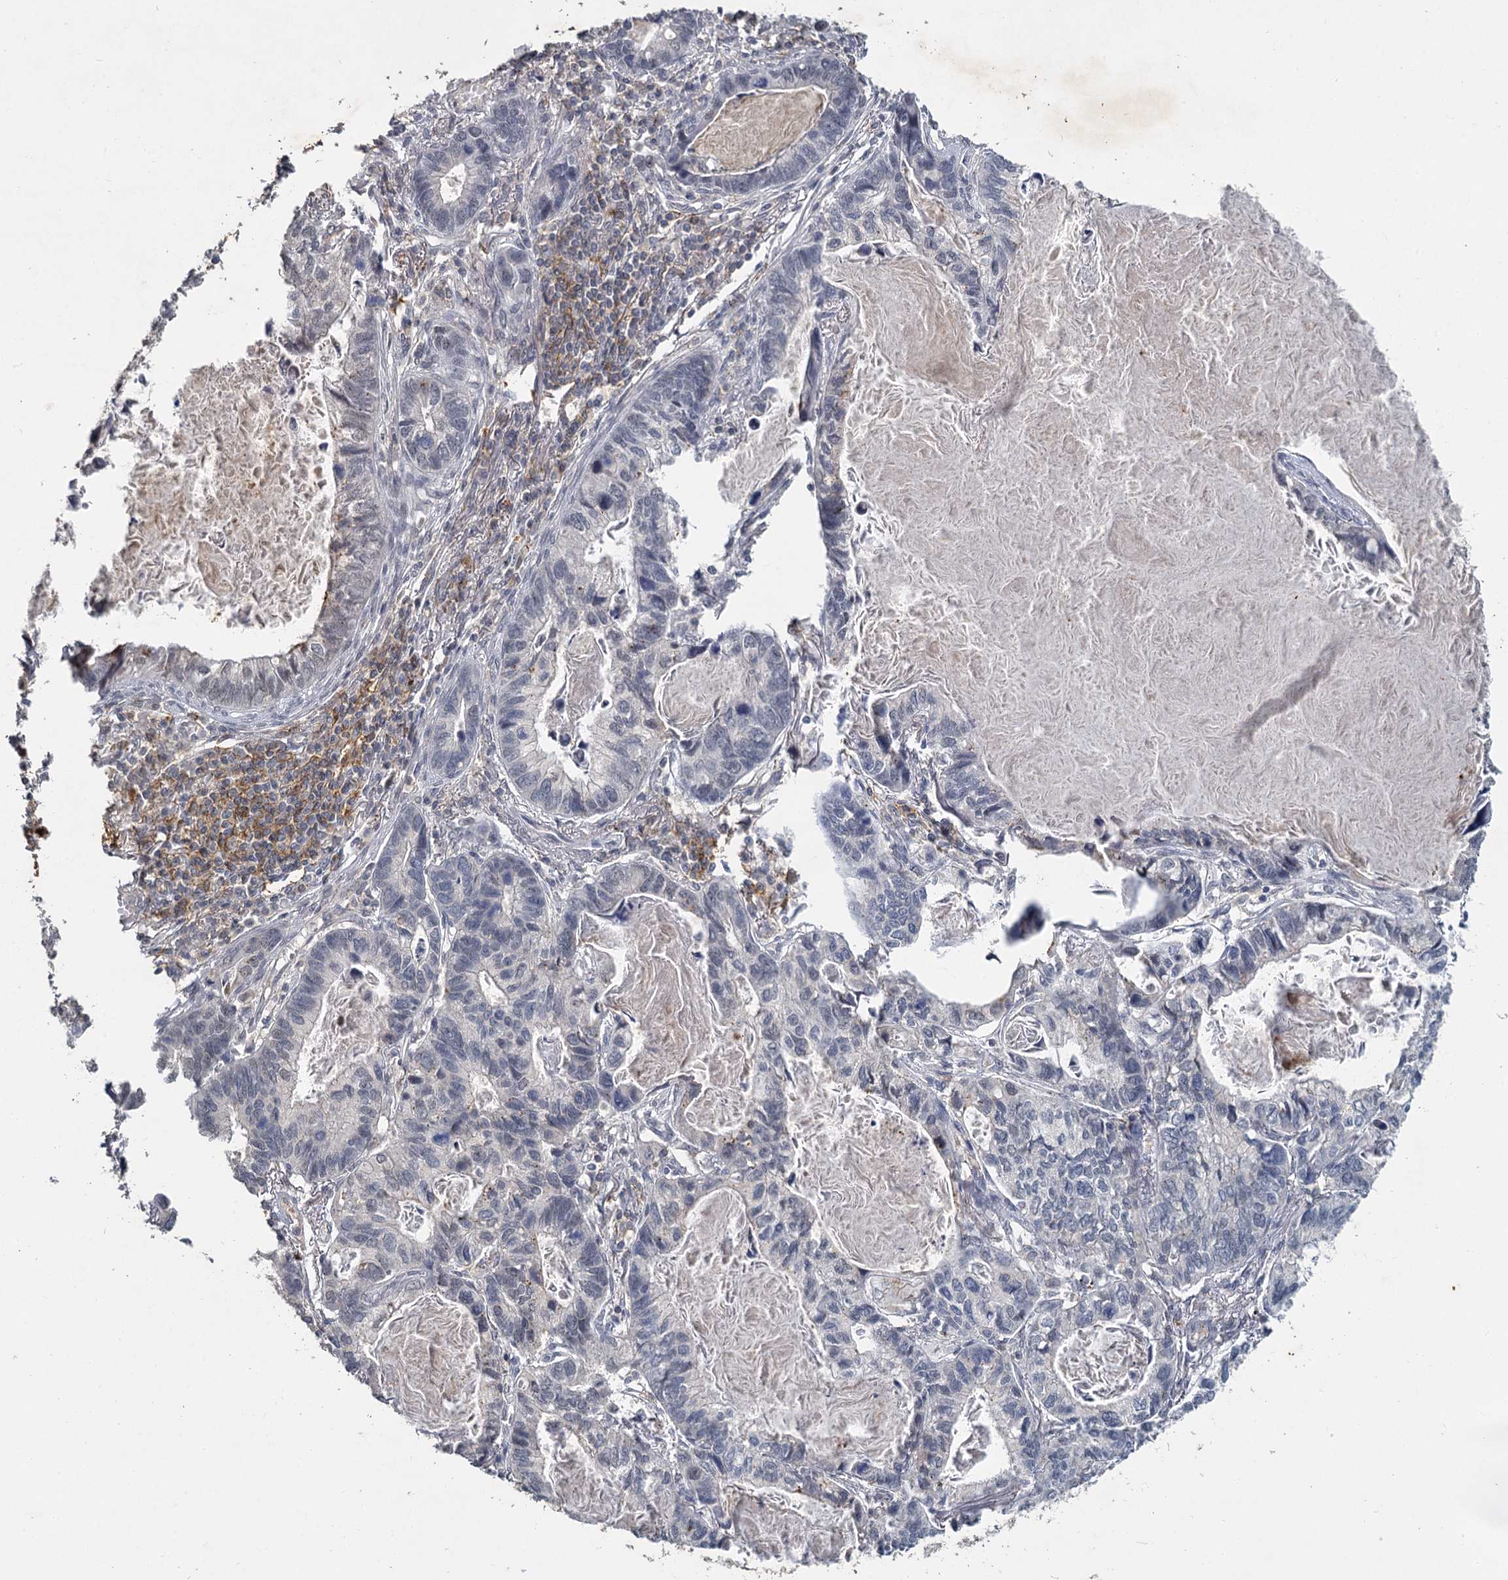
{"staining": {"intensity": "negative", "quantity": "none", "location": "none"}, "tissue": "lung cancer", "cell_type": "Tumor cells", "image_type": "cancer", "snomed": [{"axis": "morphology", "description": "Adenocarcinoma, NOS"}, {"axis": "topography", "description": "Lung"}], "caption": "The photomicrograph displays no significant expression in tumor cells of lung cancer (adenocarcinoma).", "gene": "MUCL1", "patient": {"sex": "male", "age": 67}}